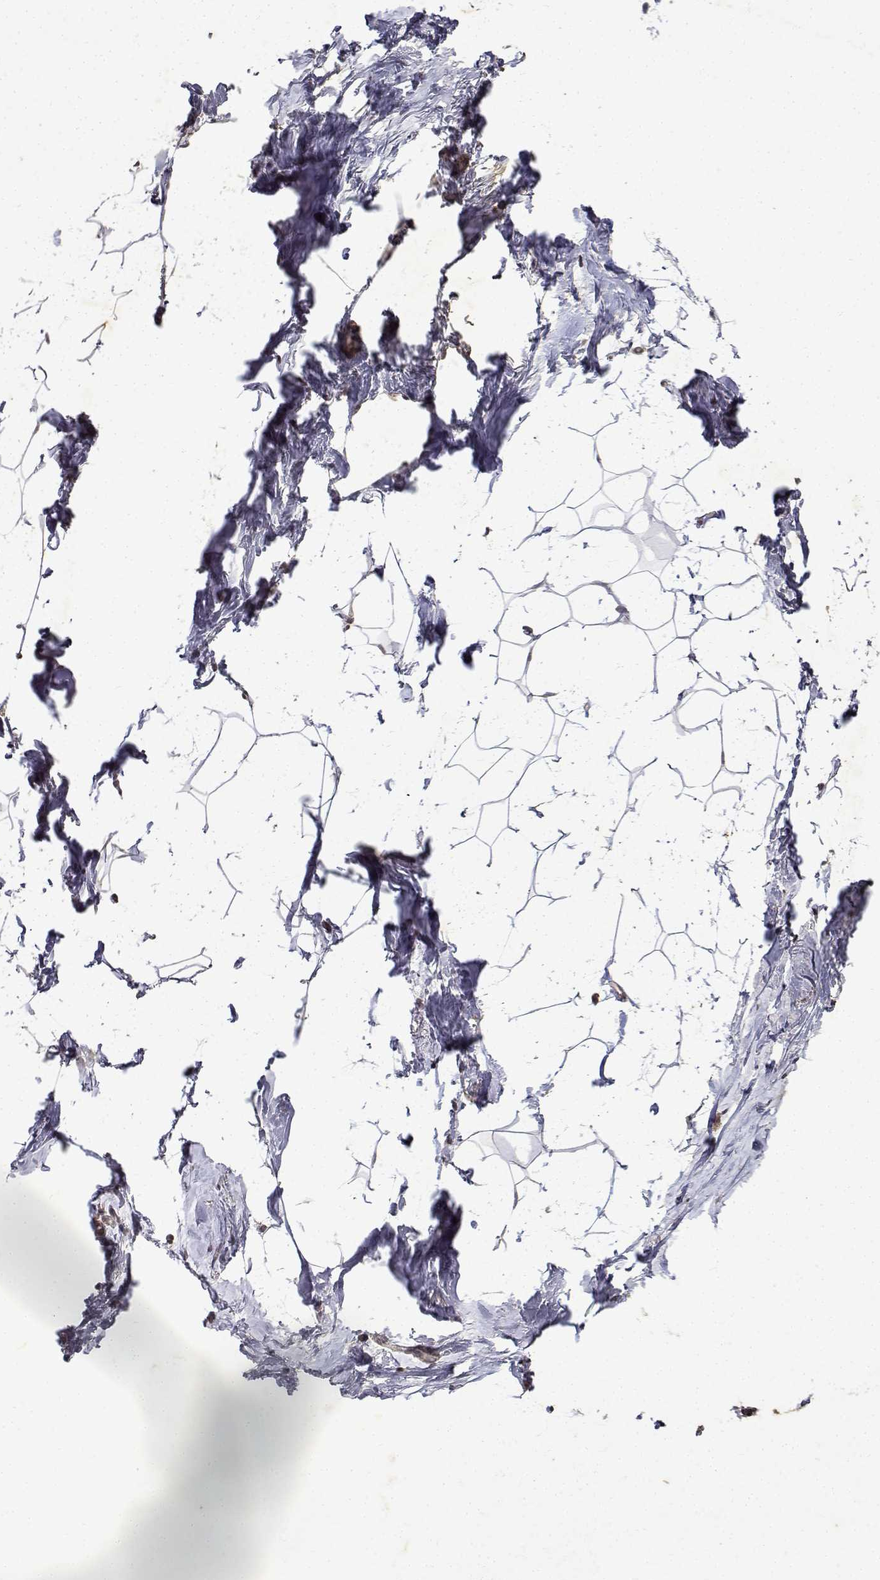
{"staining": {"intensity": "negative", "quantity": "none", "location": "none"}, "tissue": "breast", "cell_type": "Adipocytes", "image_type": "normal", "snomed": [{"axis": "morphology", "description": "Normal tissue, NOS"}, {"axis": "topography", "description": "Breast"}], "caption": "Immunohistochemical staining of benign human breast shows no significant expression in adipocytes. (Stains: DAB IHC with hematoxylin counter stain, Microscopy: brightfield microscopy at high magnification).", "gene": "BDNF", "patient": {"sex": "female", "age": 32}}